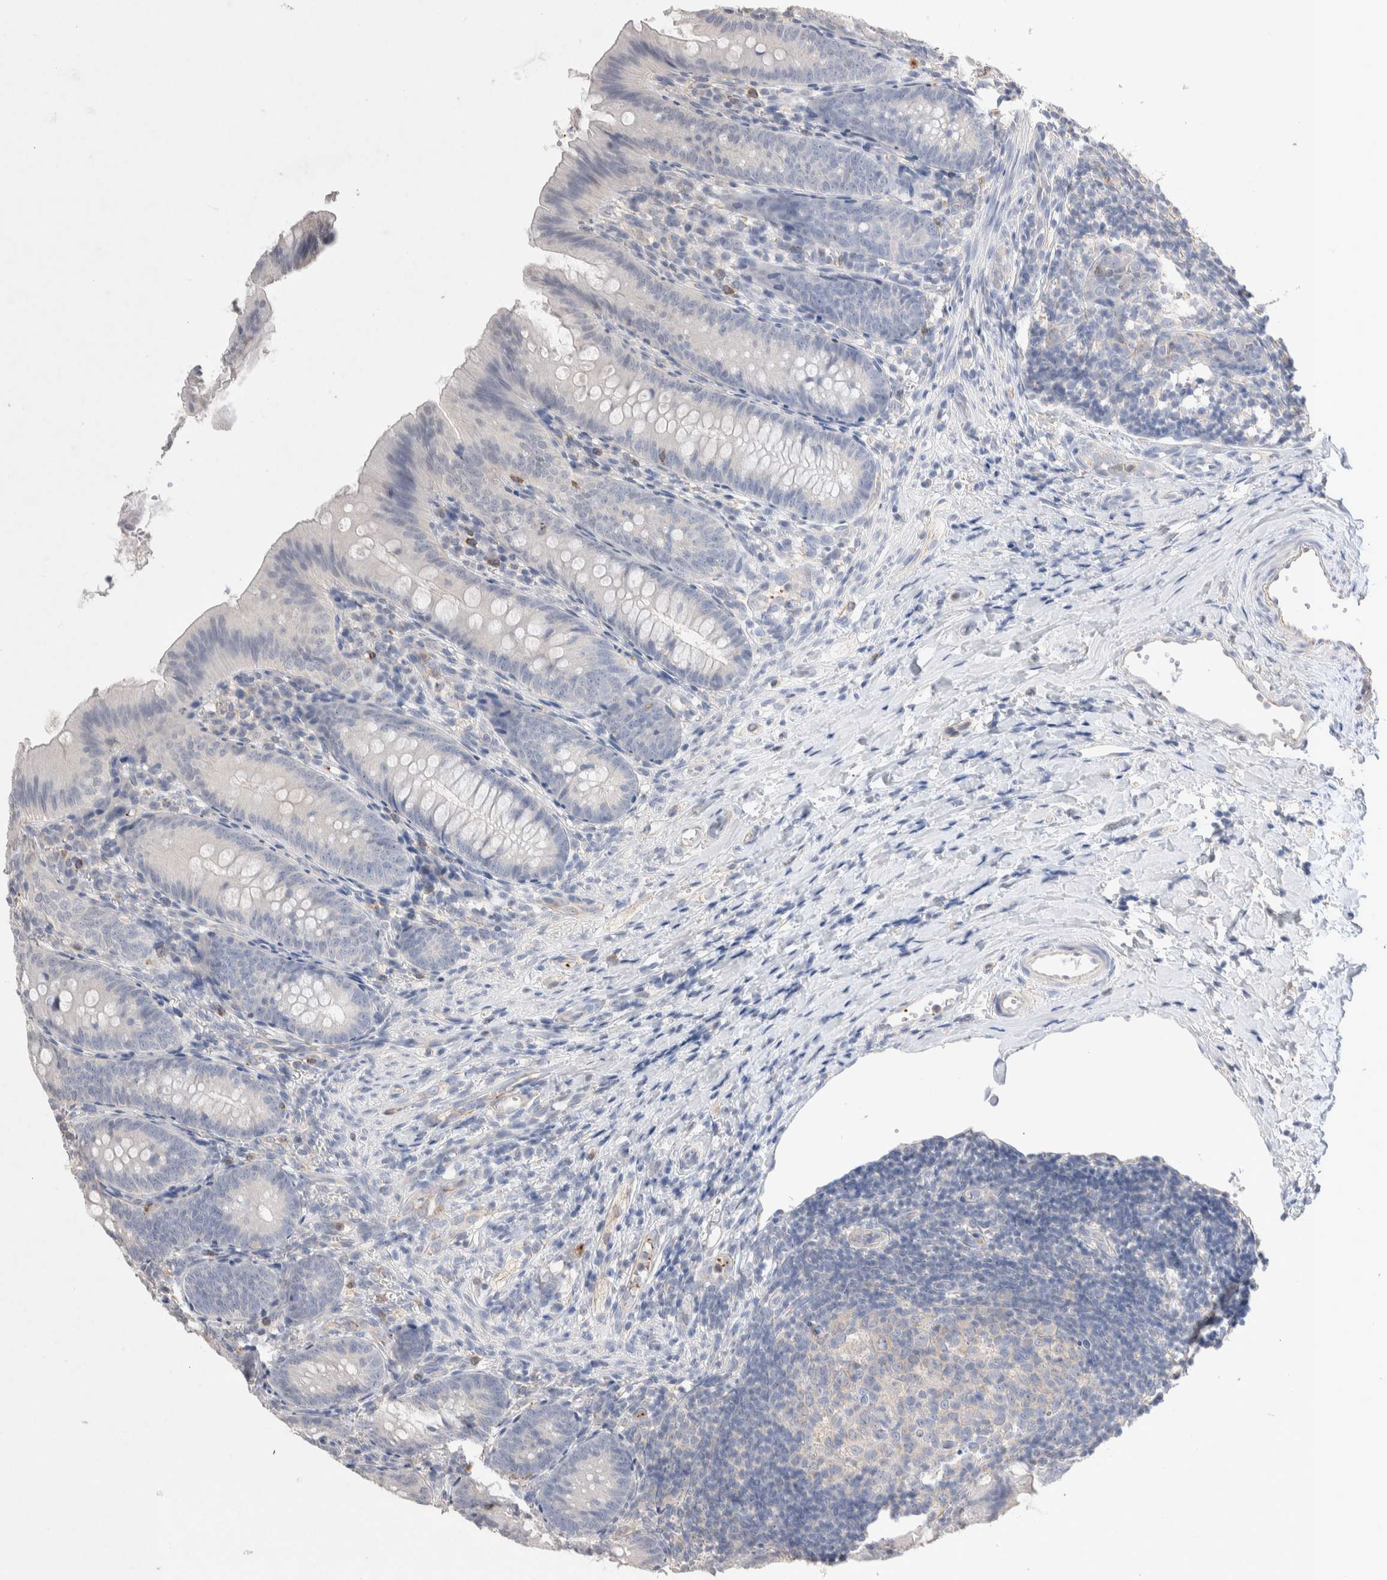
{"staining": {"intensity": "negative", "quantity": "none", "location": "none"}, "tissue": "appendix", "cell_type": "Glandular cells", "image_type": "normal", "snomed": [{"axis": "morphology", "description": "Normal tissue, NOS"}, {"axis": "topography", "description": "Appendix"}], "caption": "Glandular cells are negative for protein expression in normal human appendix.", "gene": "FFAR2", "patient": {"sex": "male", "age": 1}}